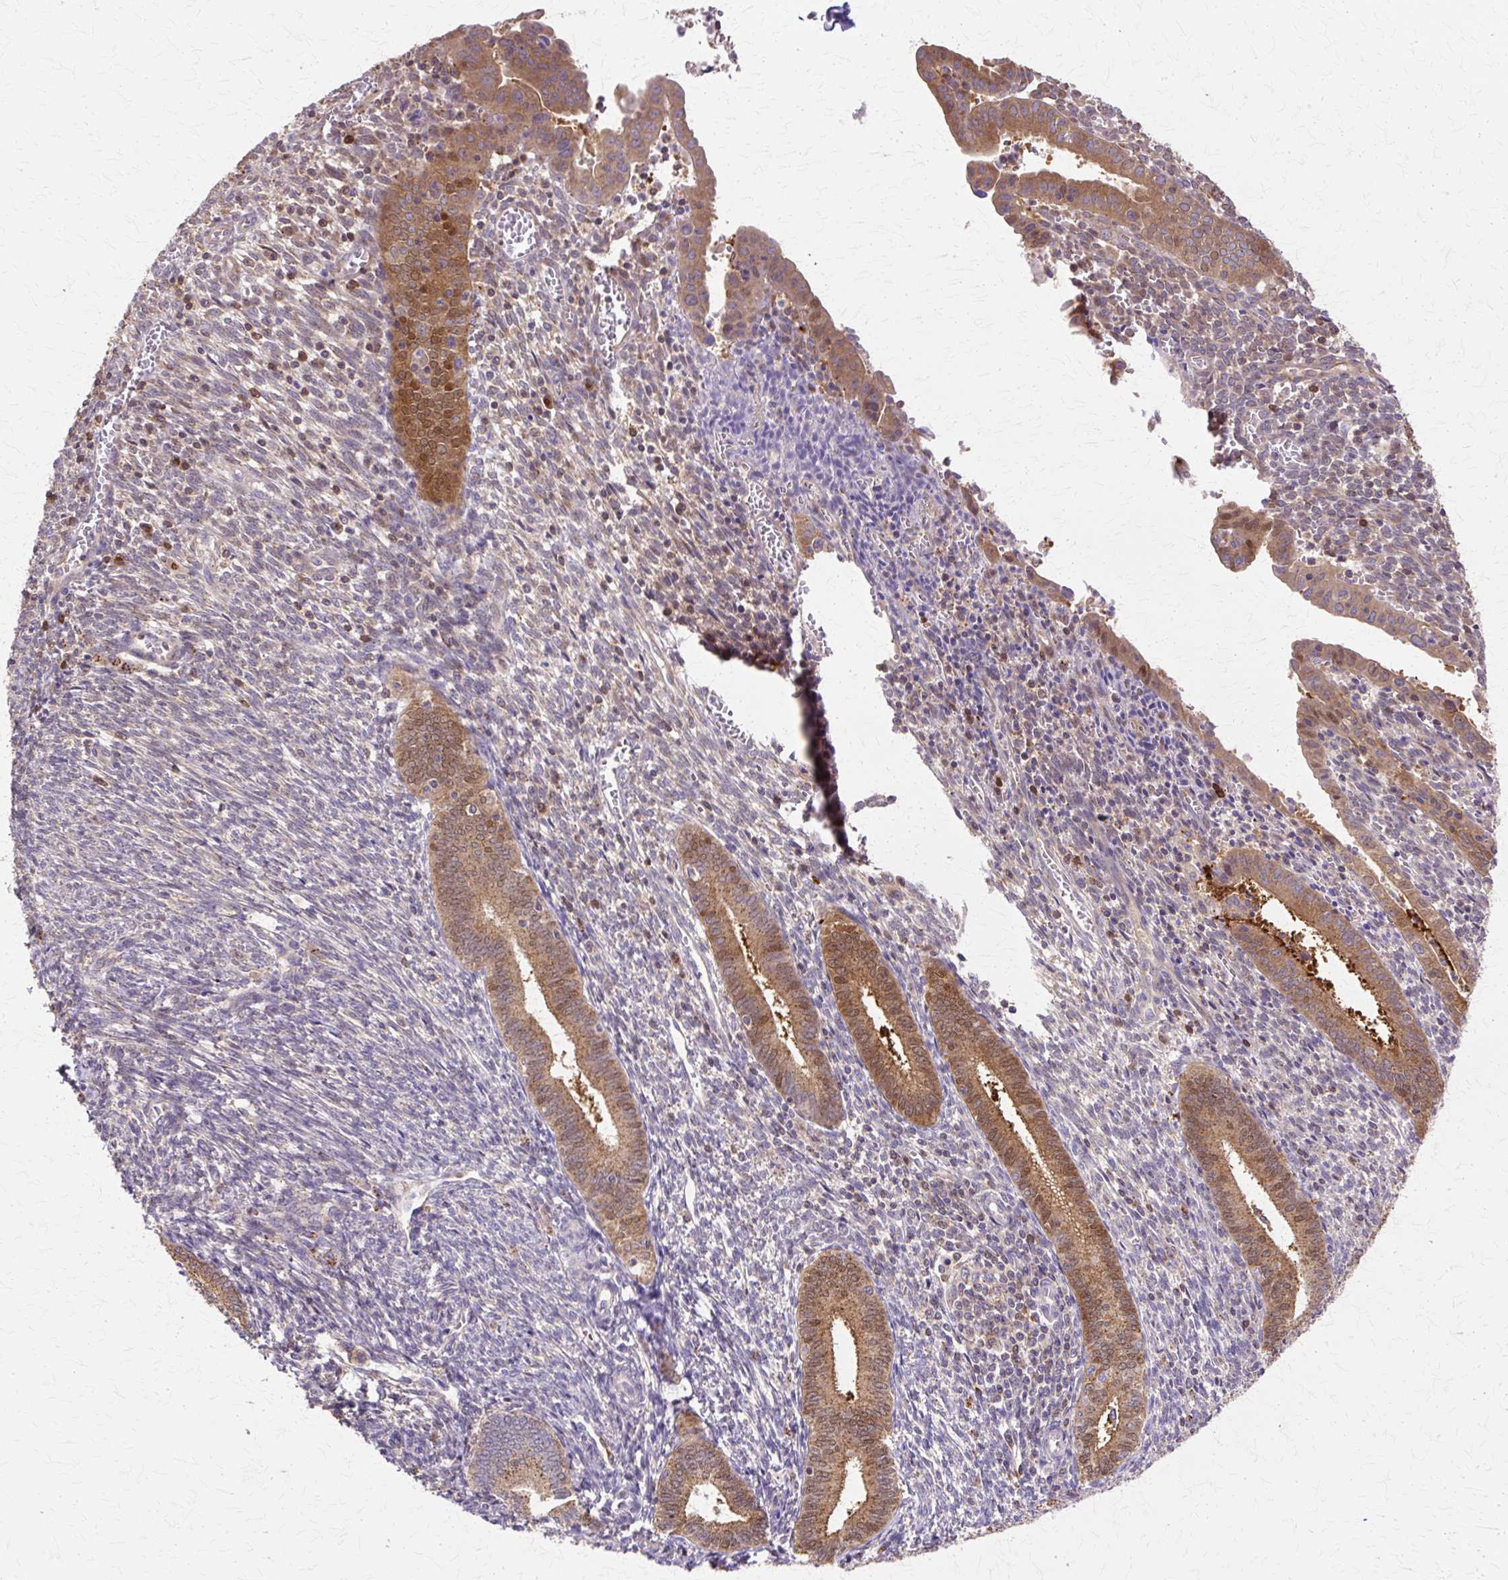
{"staining": {"intensity": "moderate", "quantity": "25%-75%", "location": "cytoplasmic/membranous"}, "tissue": "endometrium", "cell_type": "Cells in endometrial stroma", "image_type": "normal", "snomed": [{"axis": "morphology", "description": "Normal tissue, NOS"}, {"axis": "topography", "description": "Endometrium"}], "caption": "This is an image of immunohistochemistry (IHC) staining of benign endometrium, which shows moderate staining in the cytoplasmic/membranous of cells in endometrial stroma.", "gene": "COPB1", "patient": {"sex": "female", "age": 41}}